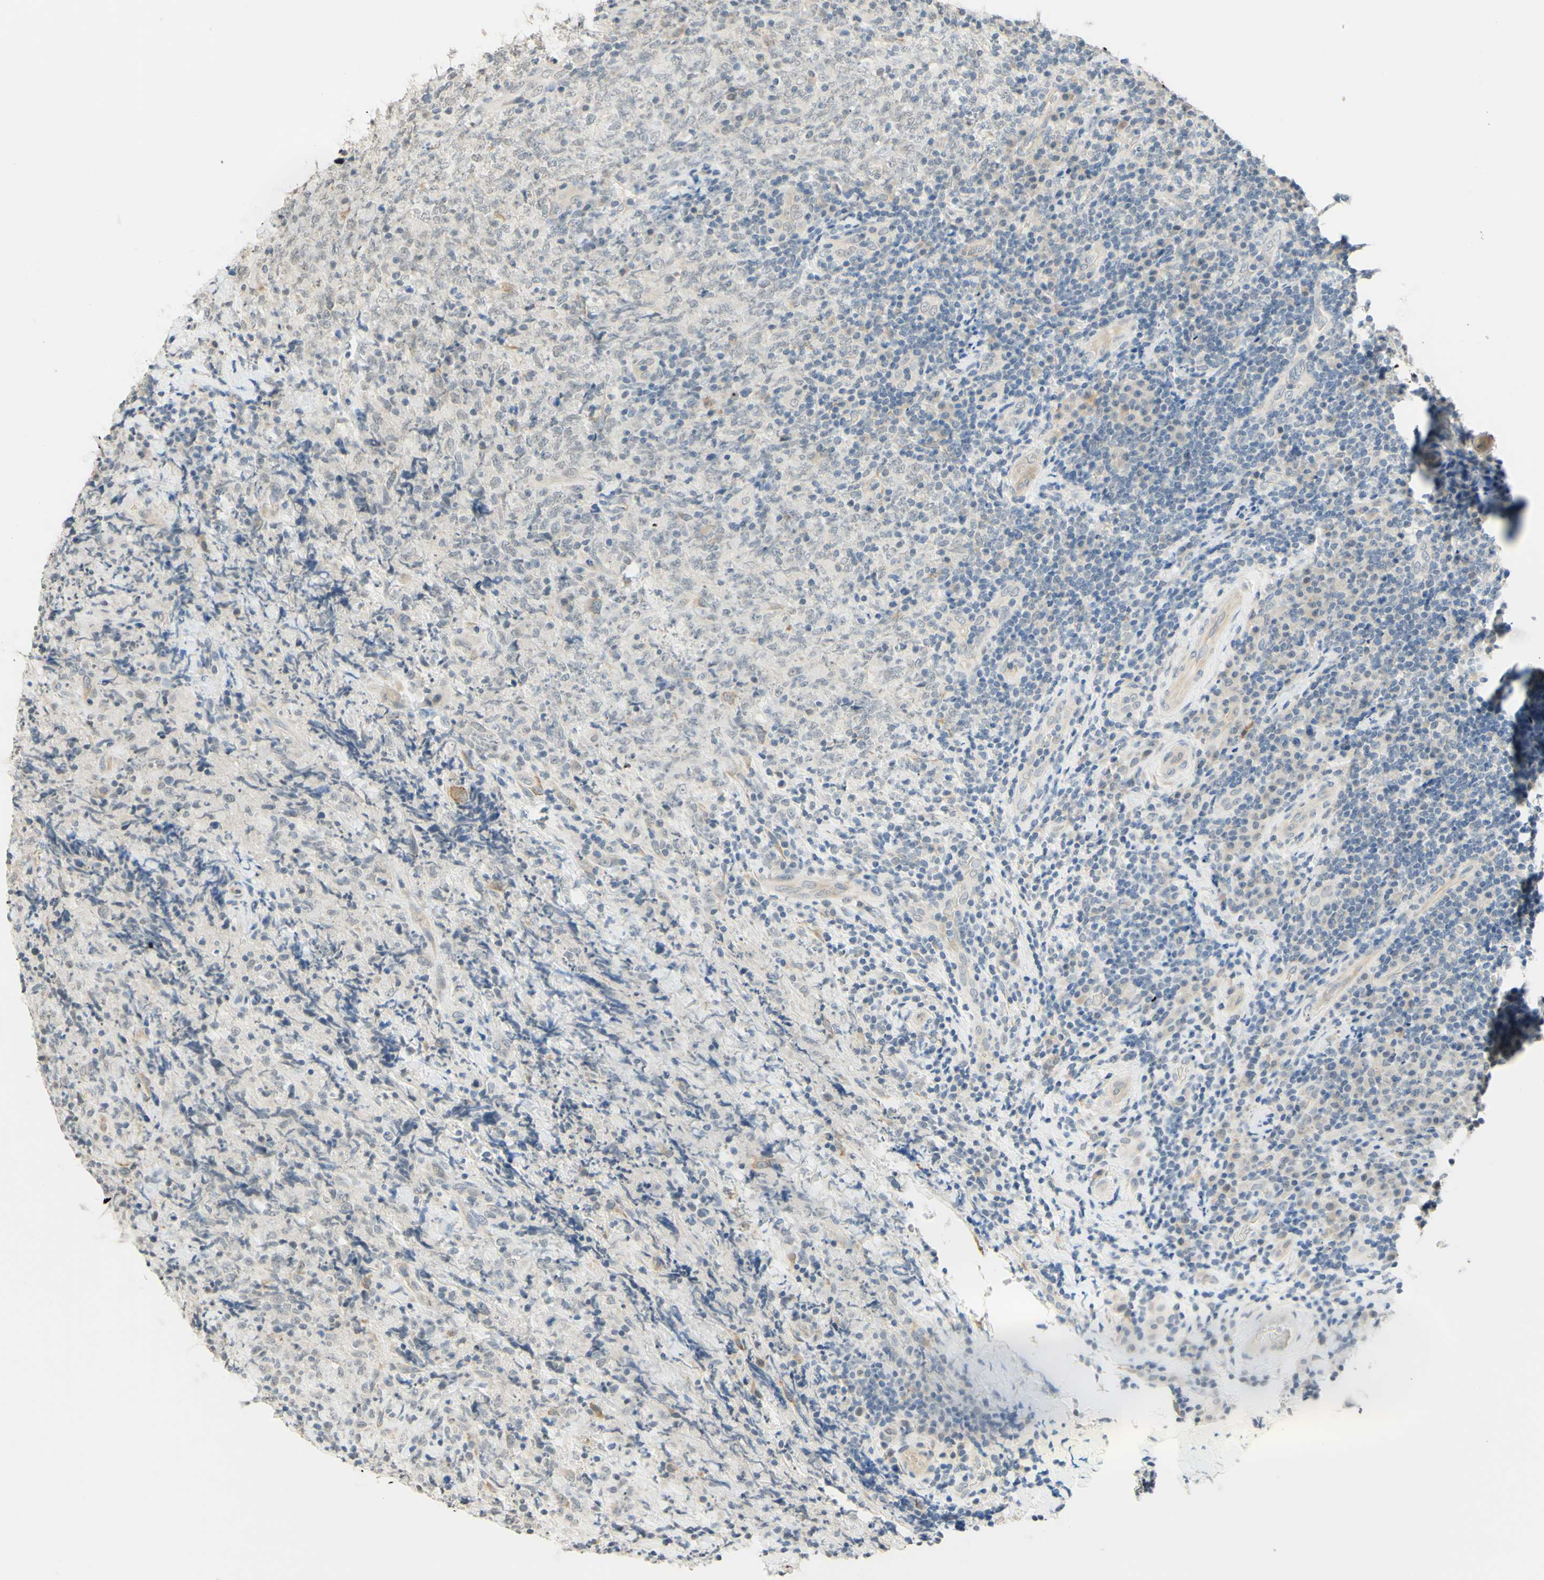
{"staining": {"intensity": "weak", "quantity": "<25%", "location": "cytoplasmic/membranous"}, "tissue": "lymphoma", "cell_type": "Tumor cells", "image_type": "cancer", "snomed": [{"axis": "morphology", "description": "Malignant lymphoma, non-Hodgkin's type, High grade"}, {"axis": "topography", "description": "Tonsil"}], "caption": "There is no significant expression in tumor cells of lymphoma.", "gene": "MAG", "patient": {"sex": "female", "age": 36}}